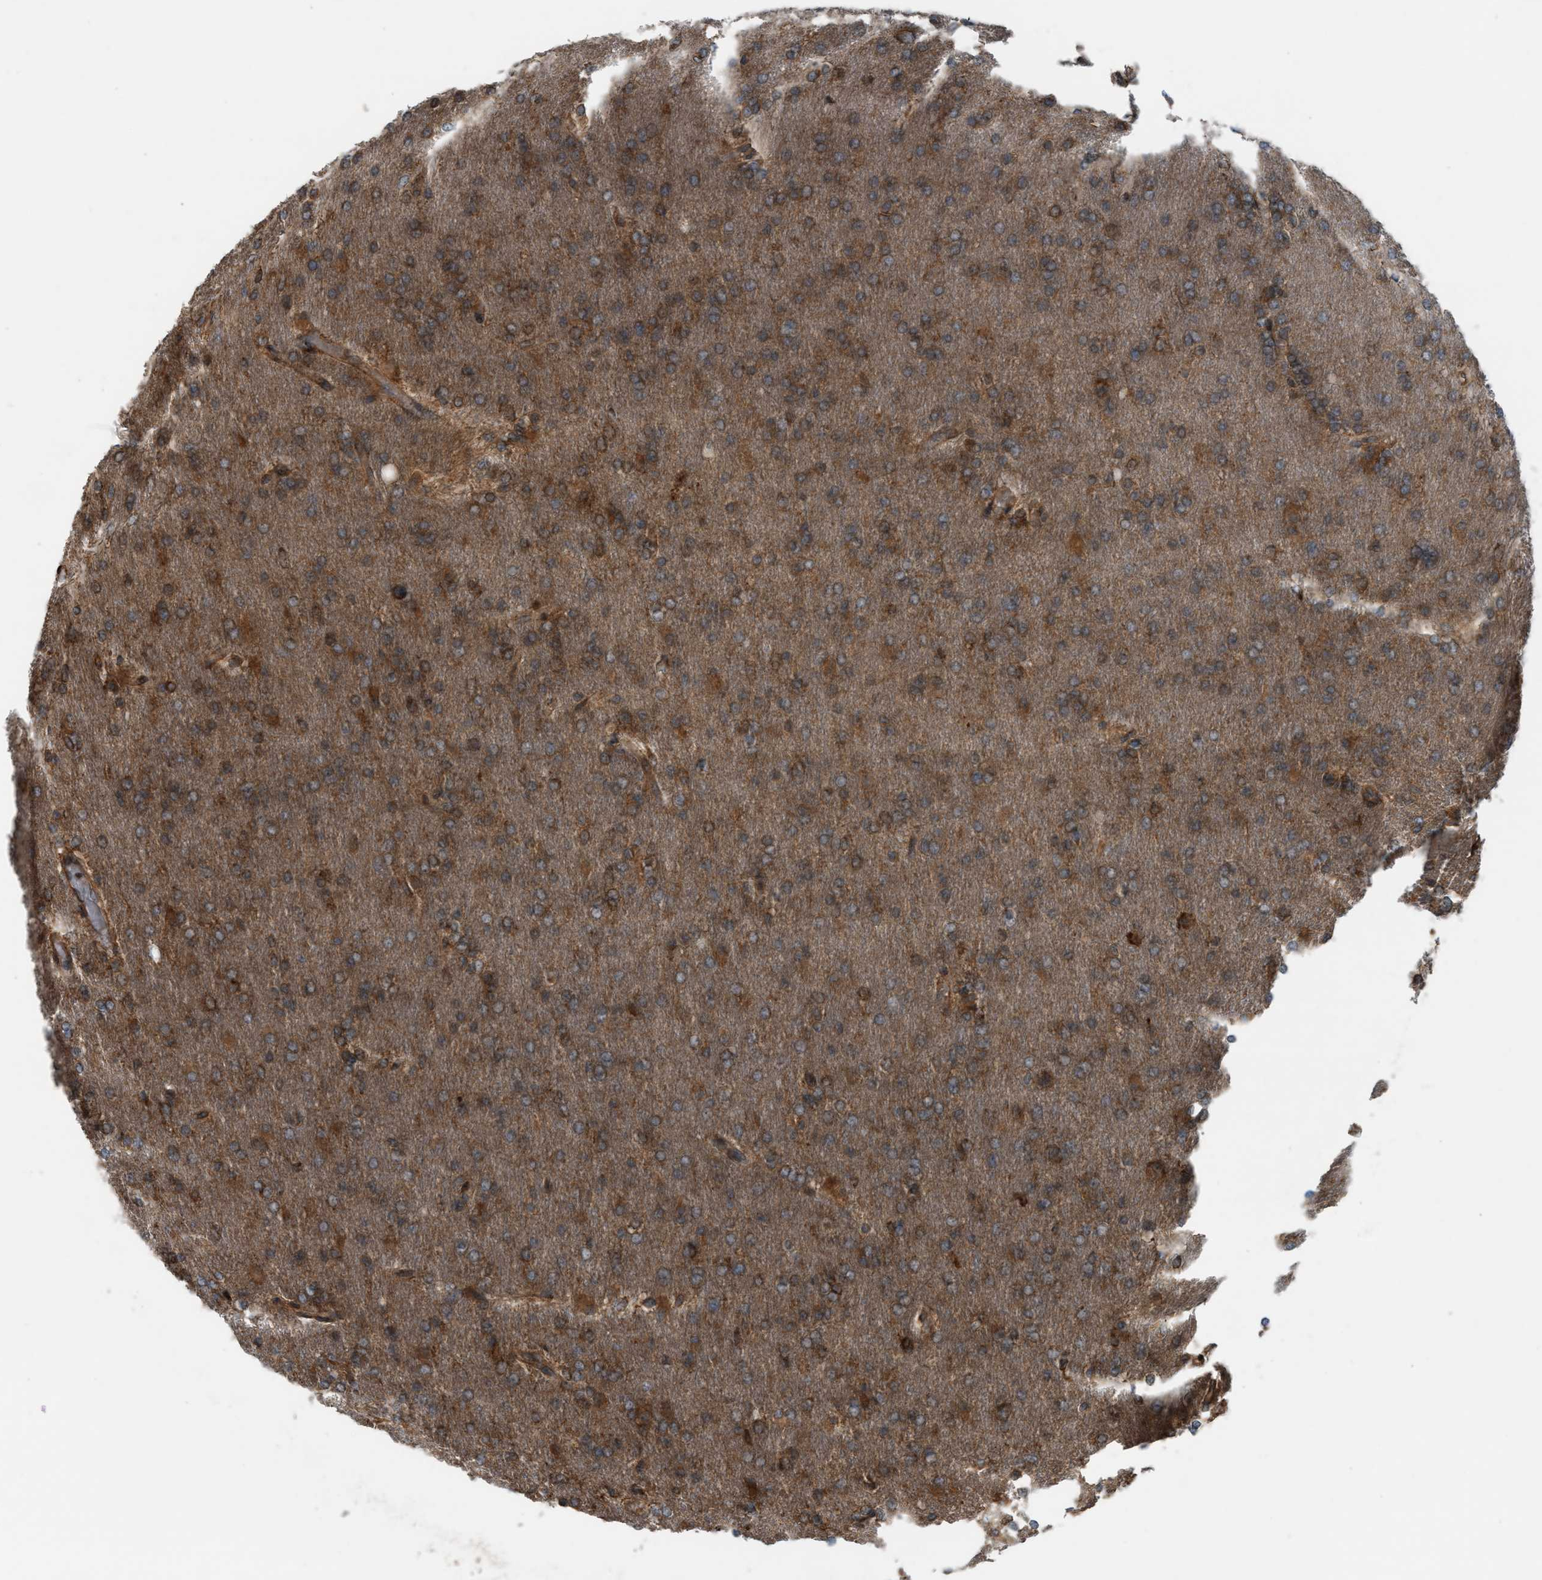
{"staining": {"intensity": "strong", "quantity": ">75%", "location": "cytoplasmic/membranous"}, "tissue": "glioma", "cell_type": "Tumor cells", "image_type": "cancer", "snomed": [{"axis": "morphology", "description": "Glioma, malignant, High grade"}, {"axis": "topography", "description": "Cerebral cortex"}], "caption": "High-grade glioma (malignant) tissue reveals strong cytoplasmic/membranous positivity in approximately >75% of tumor cells, visualized by immunohistochemistry.", "gene": "BAIAP2L1", "patient": {"sex": "female", "age": 36}}